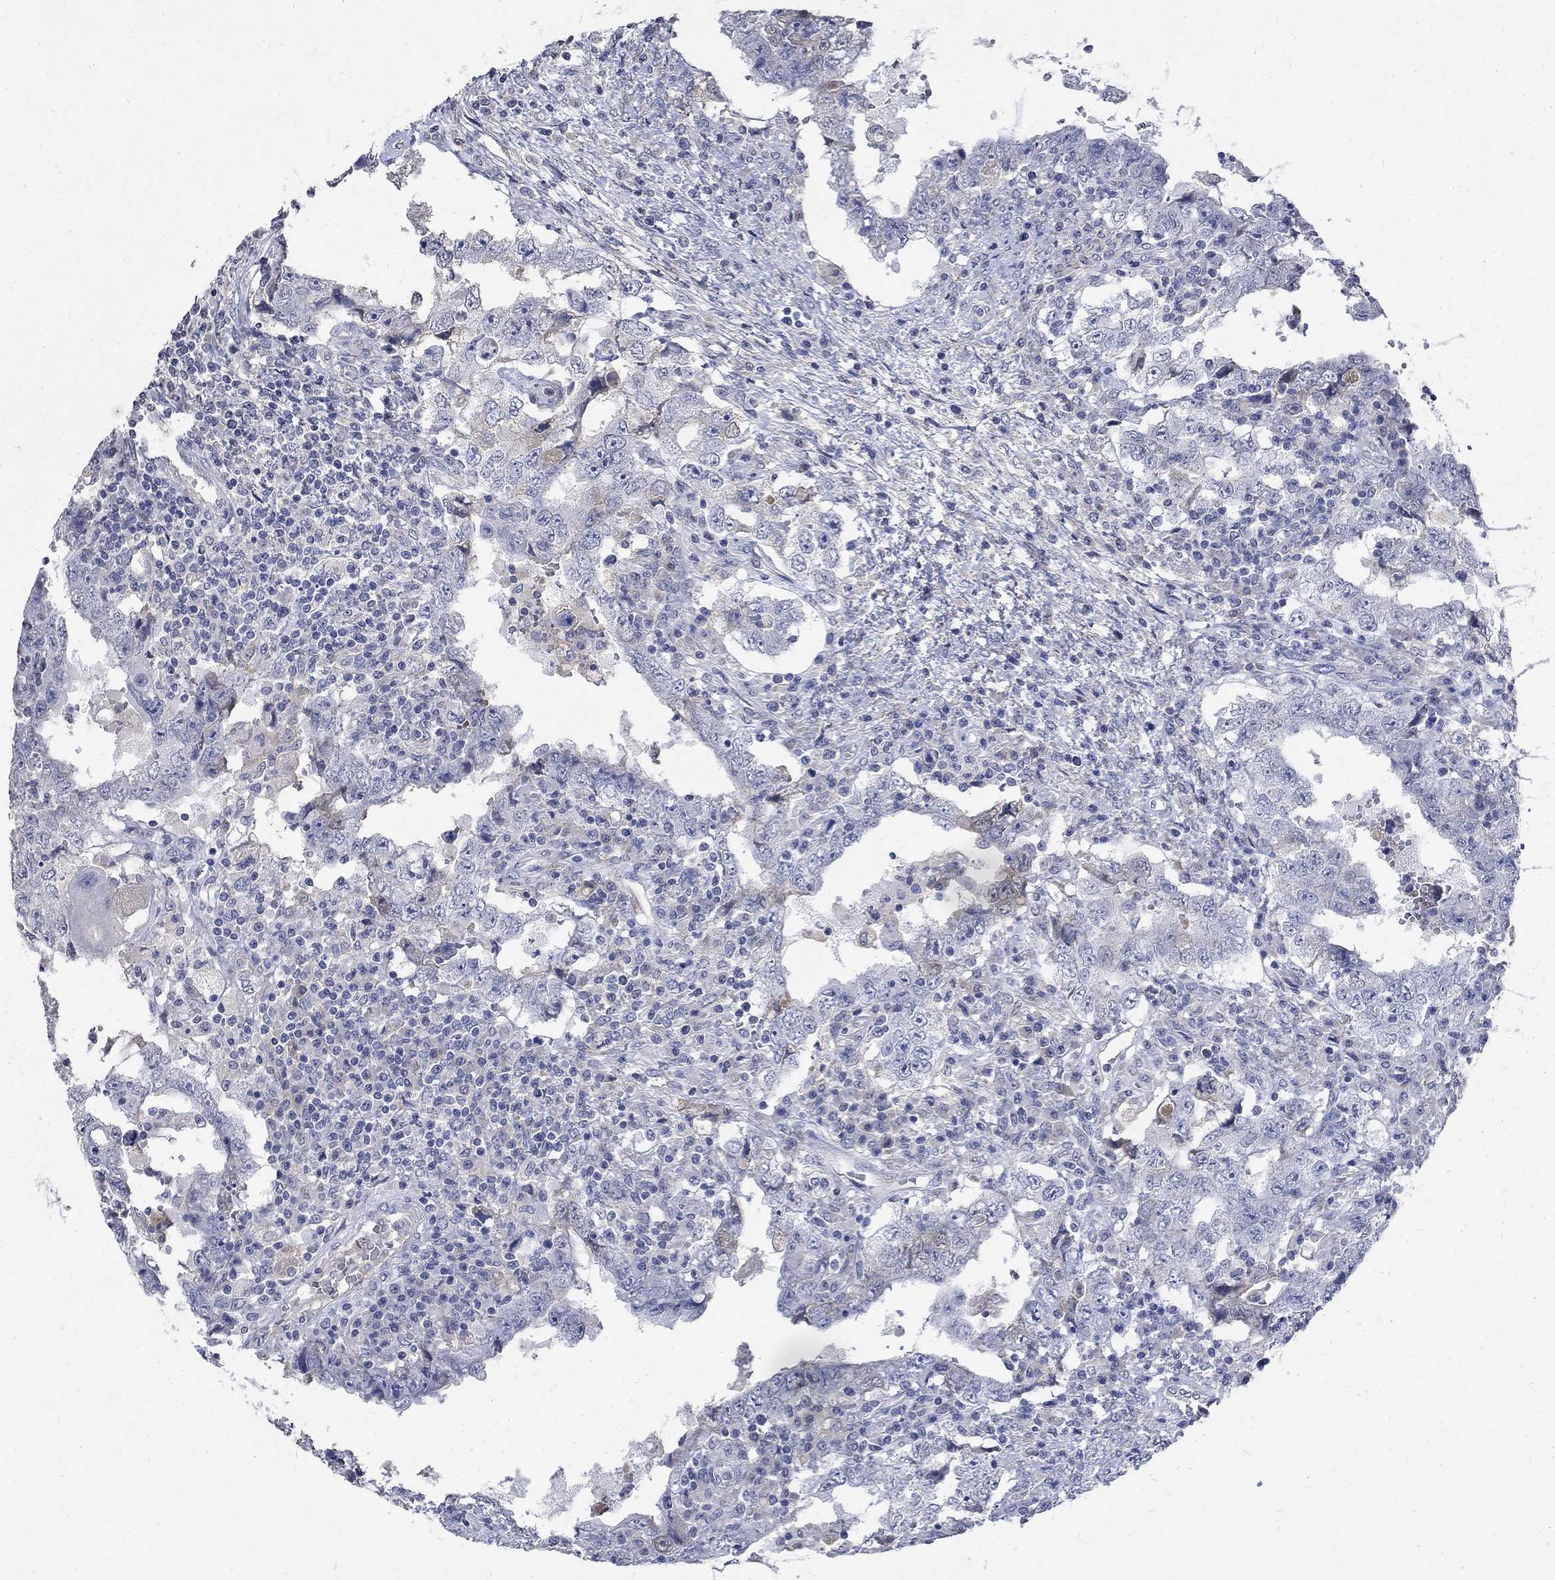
{"staining": {"intensity": "negative", "quantity": "none", "location": "none"}, "tissue": "testis cancer", "cell_type": "Tumor cells", "image_type": "cancer", "snomed": [{"axis": "morphology", "description": "Carcinoma, Embryonal, NOS"}, {"axis": "topography", "description": "Testis"}], "caption": "The immunohistochemistry (IHC) image has no significant positivity in tumor cells of testis cancer (embryonal carcinoma) tissue.", "gene": "TMEM169", "patient": {"sex": "male", "age": 26}}